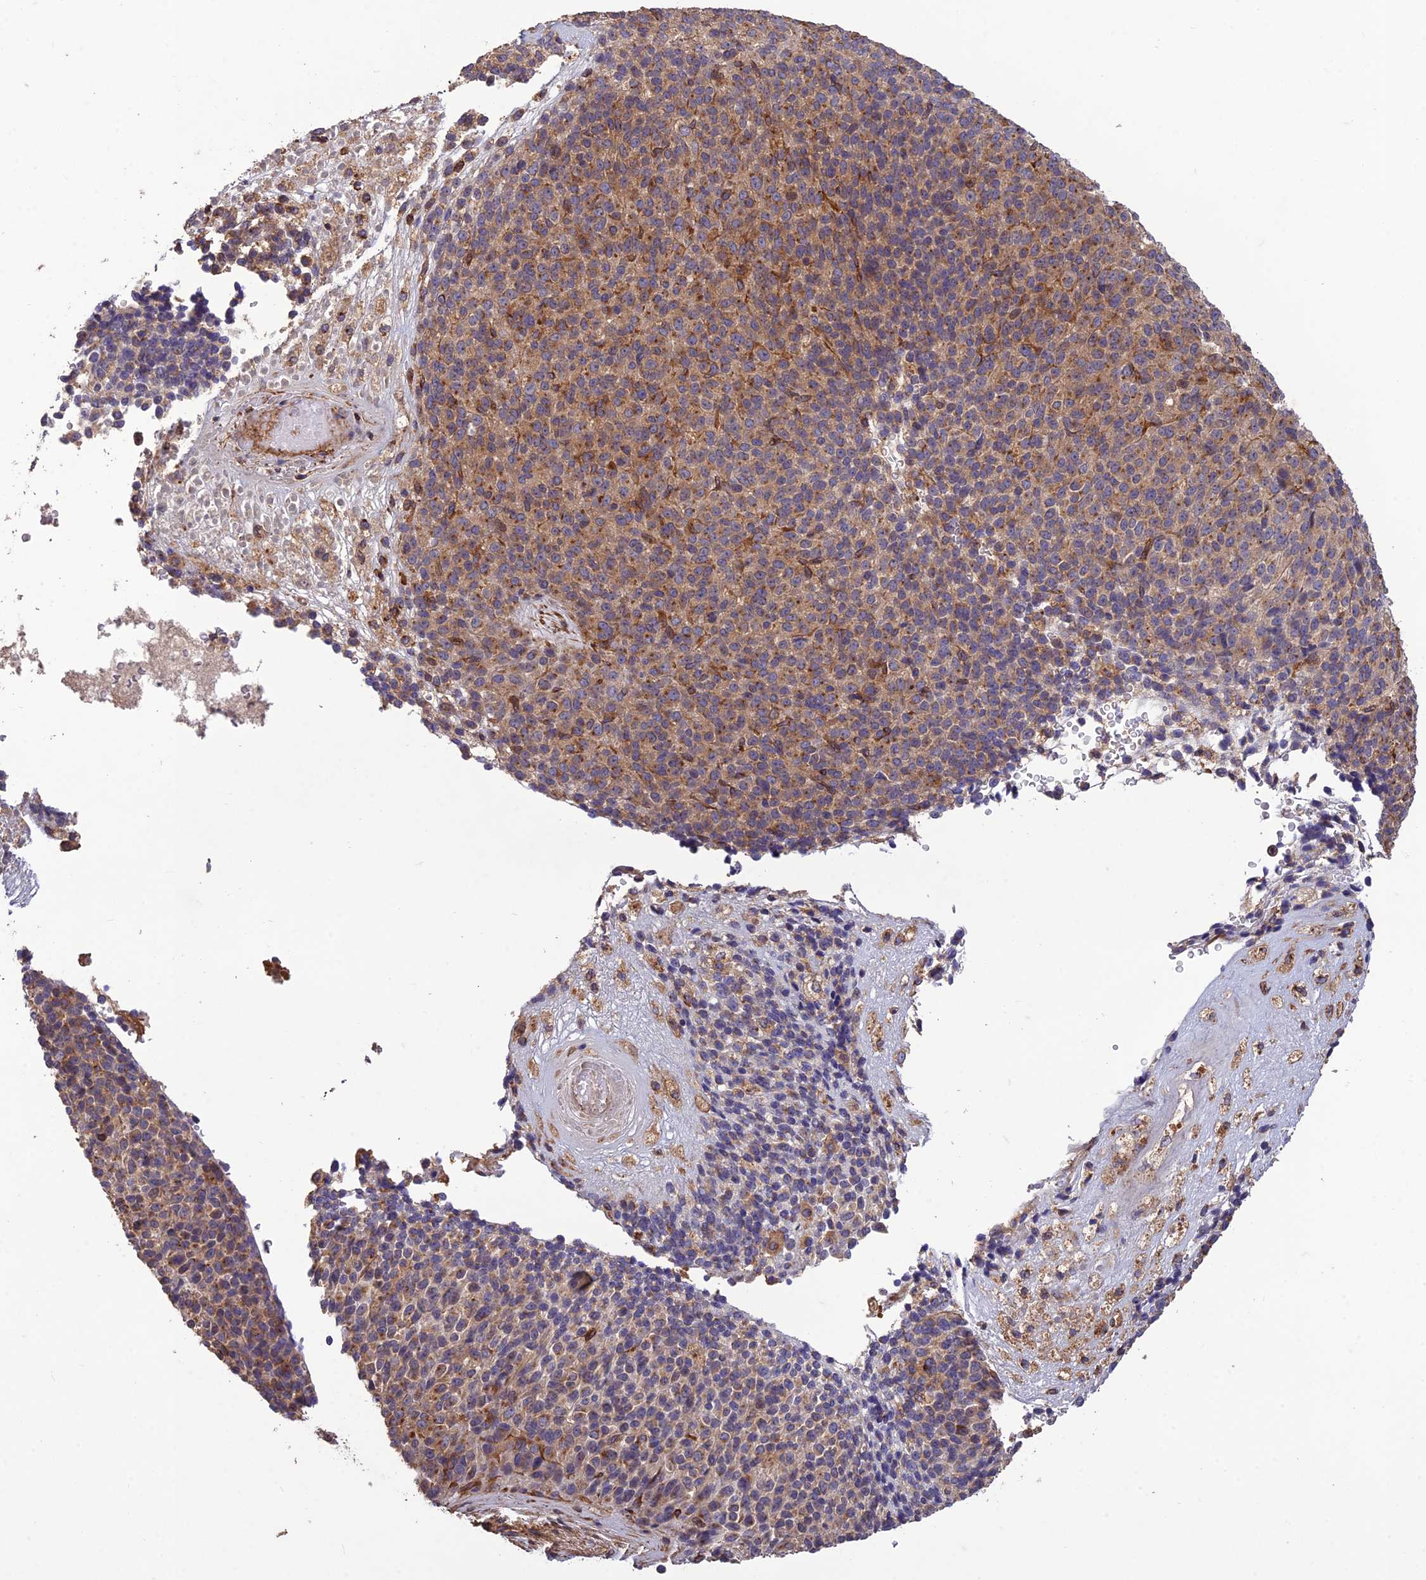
{"staining": {"intensity": "moderate", "quantity": "25%-75%", "location": "cytoplasmic/membranous"}, "tissue": "melanoma", "cell_type": "Tumor cells", "image_type": "cancer", "snomed": [{"axis": "morphology", "description": "Malignant melanoma, Metastatic site"}, {"axis": "topography", "description": "Brain"}], "caption": "Immunohistochemical staining of melanoma shows moderate cytoplasmic/membranous protein positivity in about 25%-75% of tumor cells.", "gene": "TMEM131L", "patient": {"sex": "female", "age": 56}}